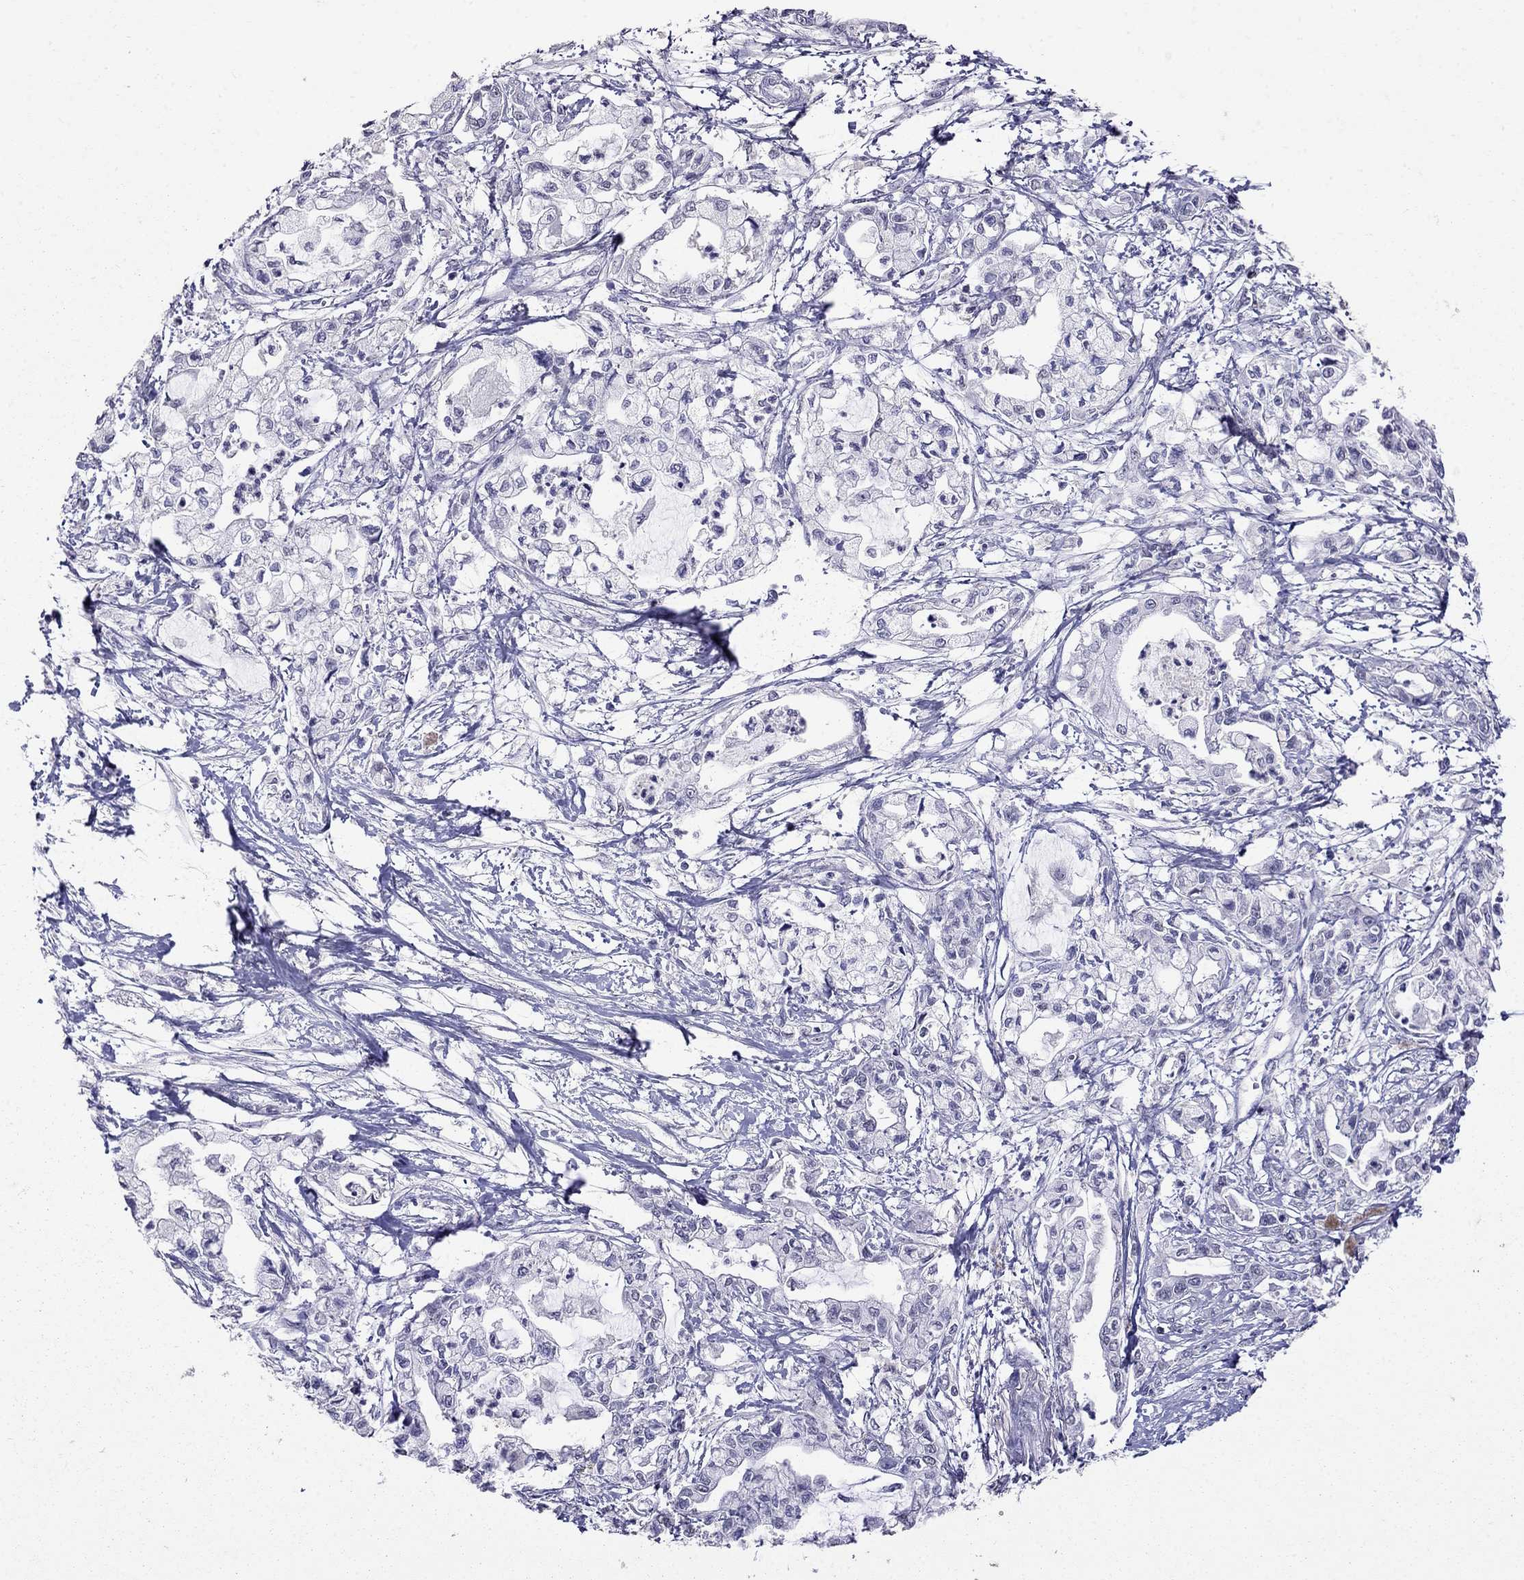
{"staining": {"intensity": "negative", "quantity": "none", "location": "none"}, "tissue": "pancreatic cancer", "cell_type": "Tumor cells", "image_type": "cancer", "snomed": [{"axis": "morphology", "description": "Adenocarcinoma, NOS"}, {"axis": "topography", "description": "Pancreas"}], "caption": "This is a image of immunohistochemistry staining of pancreatic cancer (adenocarcinoma), which shows no staining in tumor cells.", "gene": "CD8B", "patient": {"sex": "male", "age": 54}}